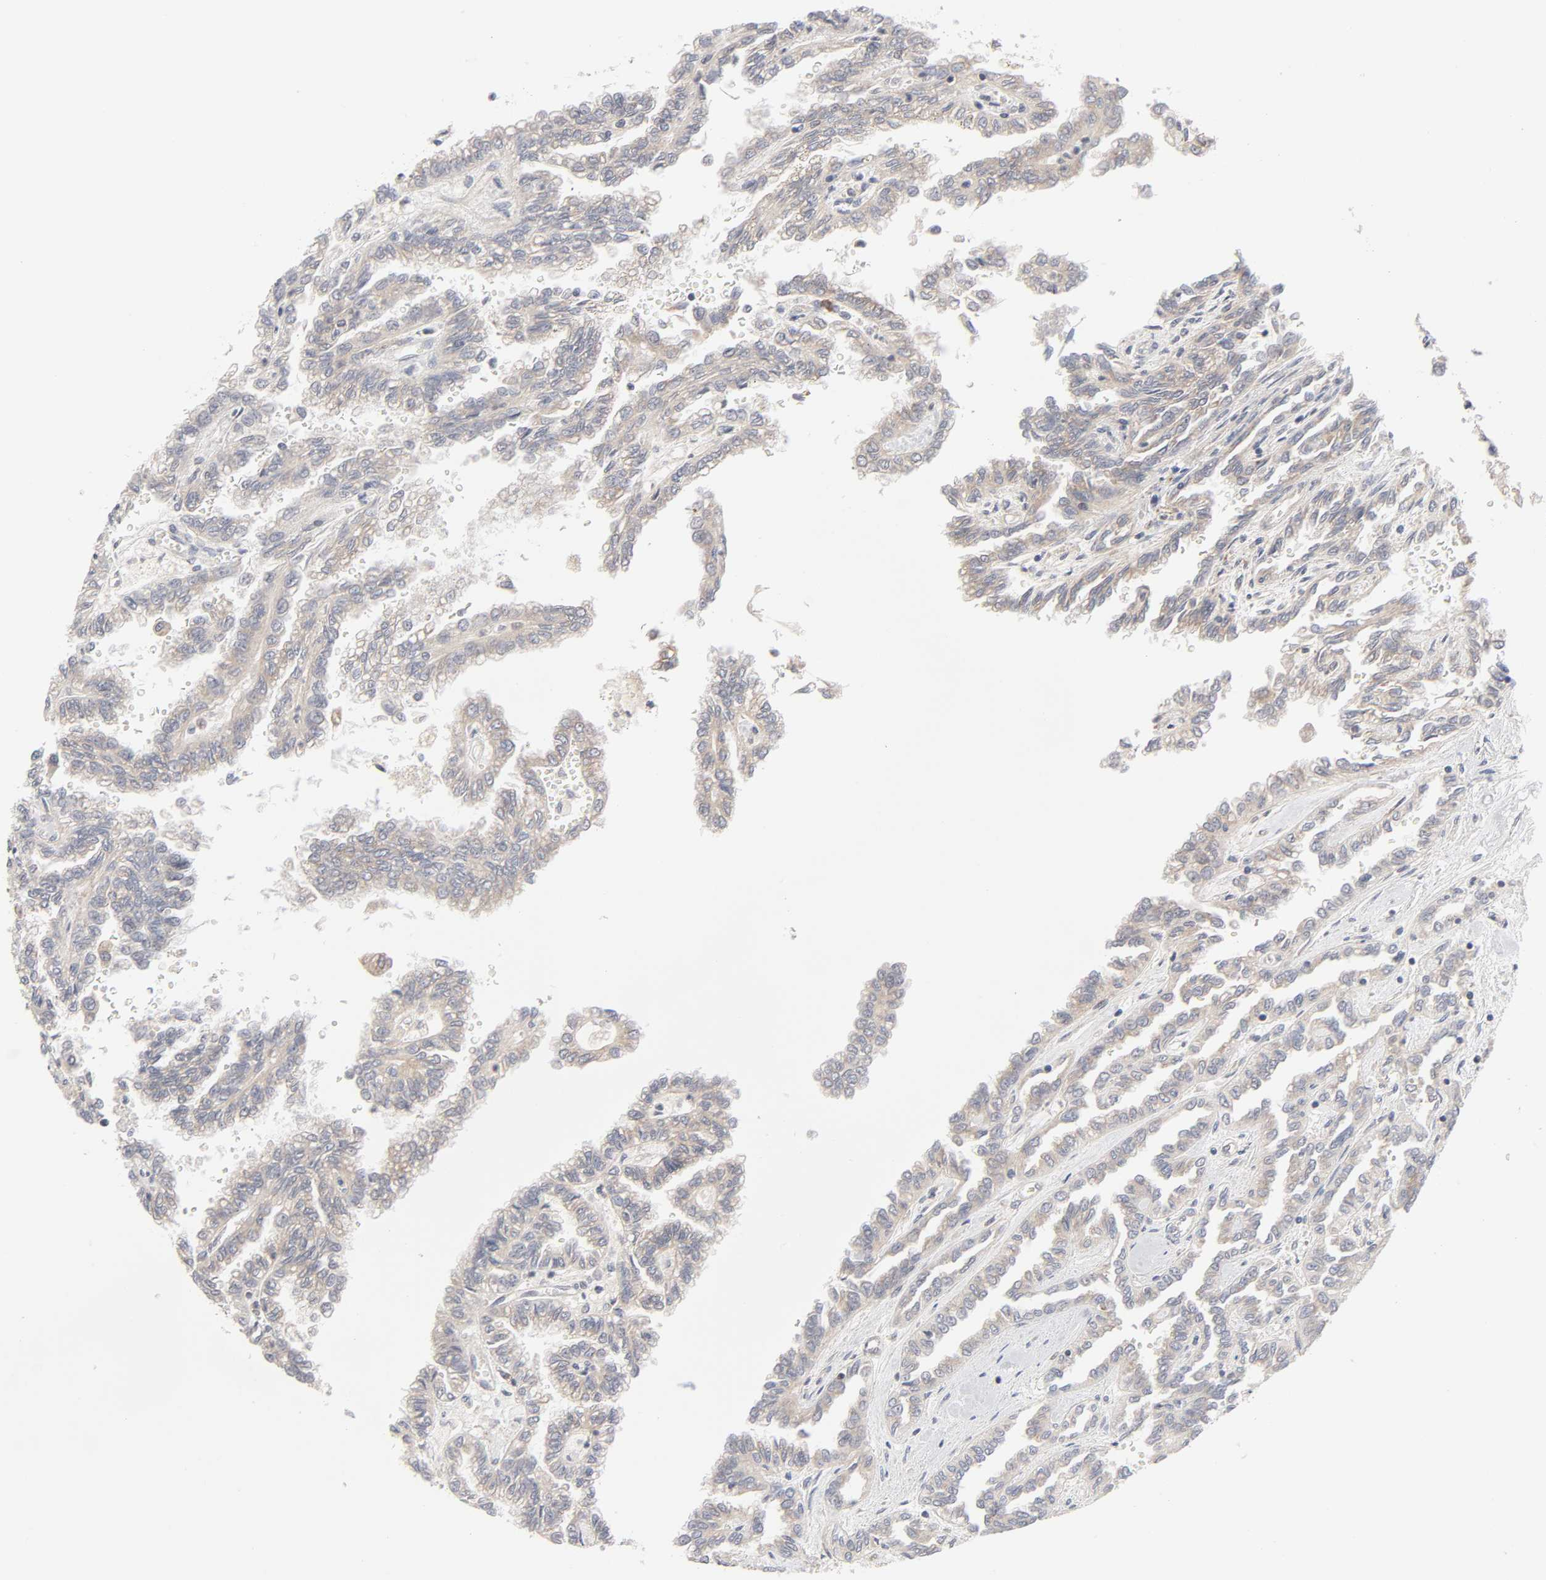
{"staining": {"intensity": "weak", "quantity": ">75%", "location": "cytoplasmic/membranous"}, "tissue": "renal cancer", "cell_type": "Tumor cells", "image_type": "cancer", "snomed": [{"axis": "morphology", "description": "Inflammation, NOS"}, {"axis": "morphology", "description": "Adenocarcinoma, NOS"}, {"axis": "topography", "description": "Kidney"}], "caption": "An image of human renal cancer stained for a protein reveals weak cytoplasmic/membranous brown staining in tumor cells. (DAB (3,3'-diaminobenzidine) = brown stain, brightfield microscopy at high magnification).", "gene": "IL4R", "patient": {"sex": "male", "age": 68}}